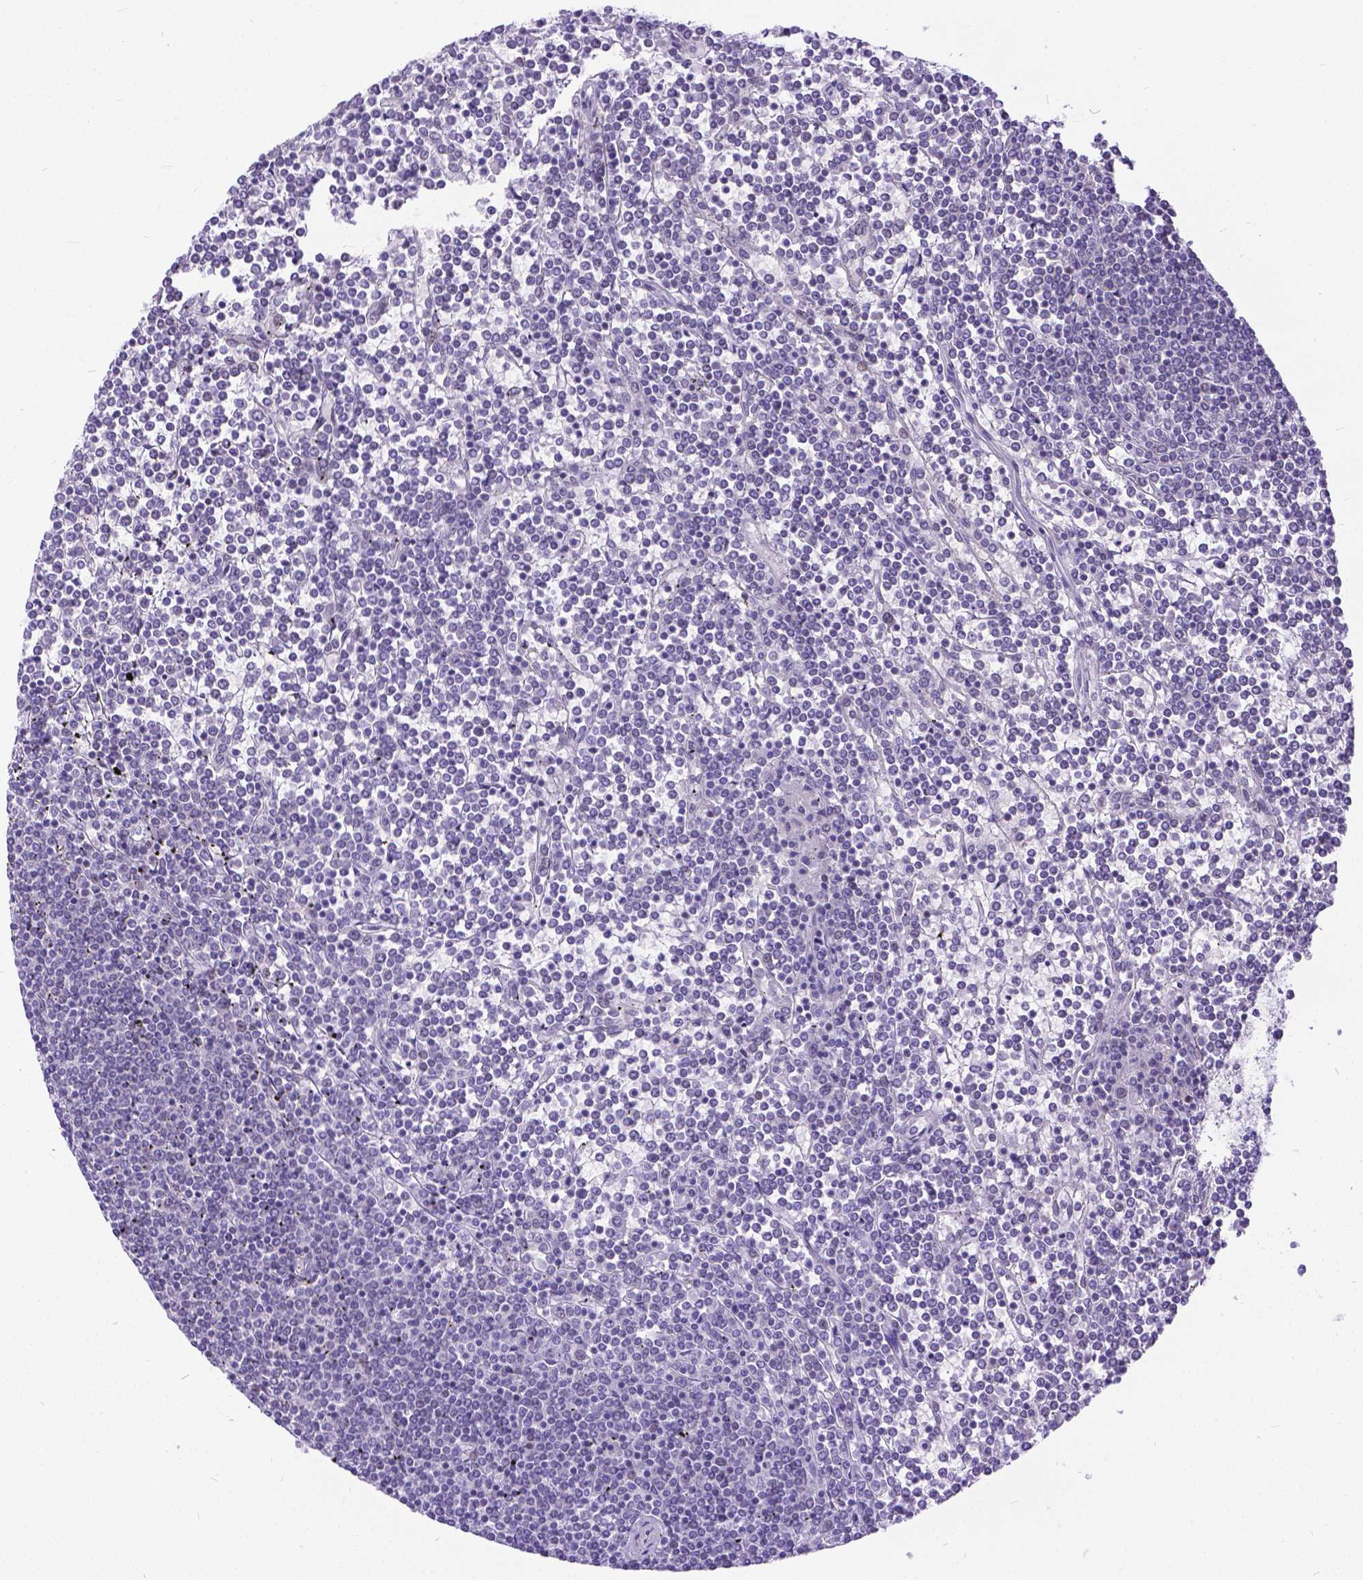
{"staining": {"intensity": "negative", "quantity": "none", "location": "none"}, "tissue": "lymphoma", "cell_type": "Tumor cells", "image_type": "cancer", "snomed": [{"axis": "morphology", "description": "Malignant lymphoma, non-Hodgkin's type, Low grade"}, {"axis": "topography", "description": "Spleen"}], "caption": "This histopathology image is of lymphoma stained with immunohistochemistry to label a protein in brown with the nuclei are counter-stained blue. There is no expression in tumor cells. (Stains: DAB (3,3'-diaminobenzidine) immunohistochemistry with hematoxylin counter stain, Microscopy: brightfield microscopy at high magnification).", "gene": "FAM124B", "patient": {"sex": "female", "age": 19}}